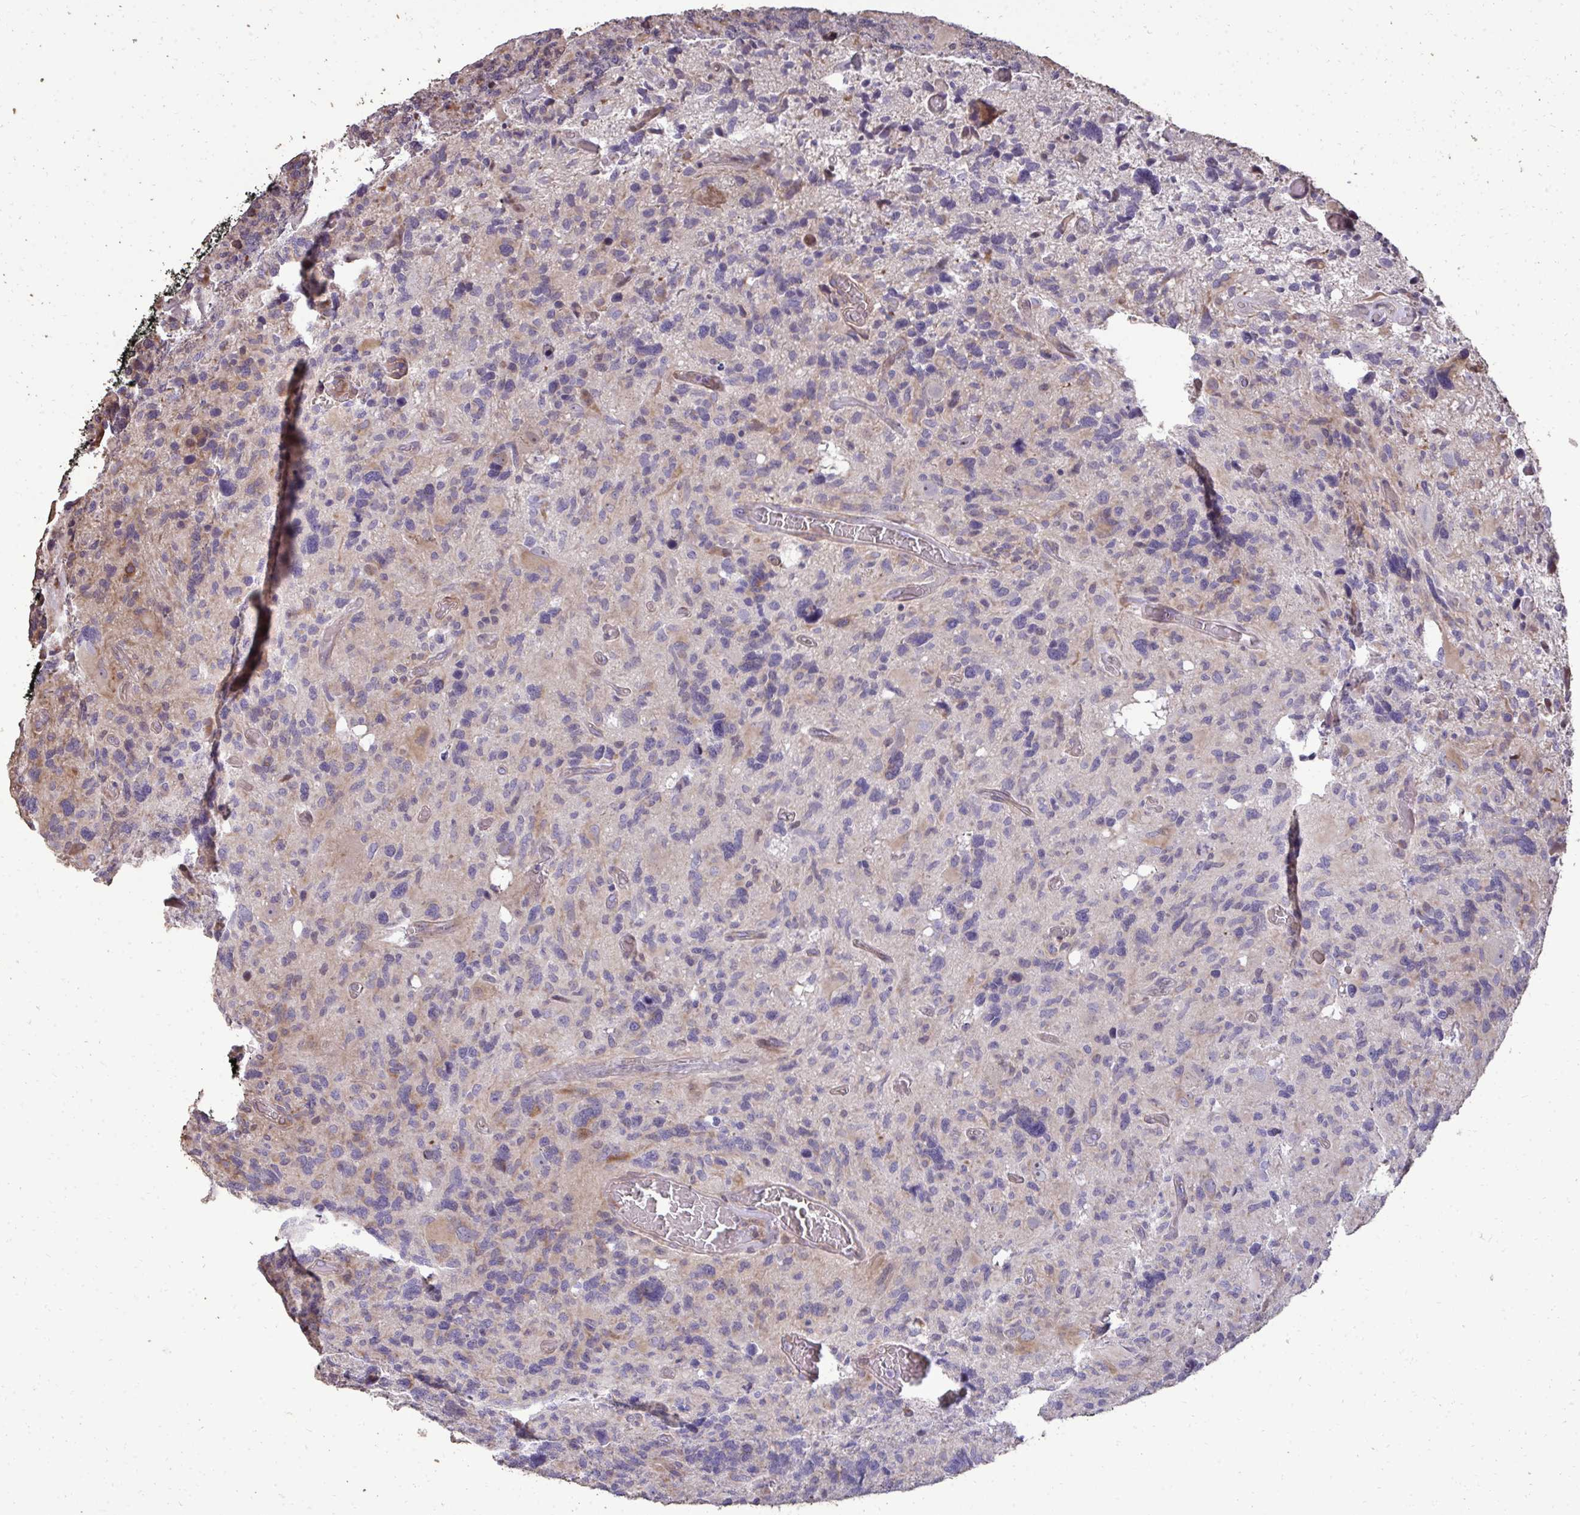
{"staining": {"intensity": "negative", "quantity": "none", "location": "none"}, "tissue": "glioma", "cell_type": "Tumor cells", "image_type": "cancer", "snomed": [{"axis": "morphology", "description": "Glioma, malignant, High grade"}, {"axis": "topography", "description": "Brain"}], "caption": "DAB immunohistochemical staining of human glioma shows no significant positivity in tumor cells.", "gene": "FIBCD1", "patient": {"sex": "male", "age": 49}}